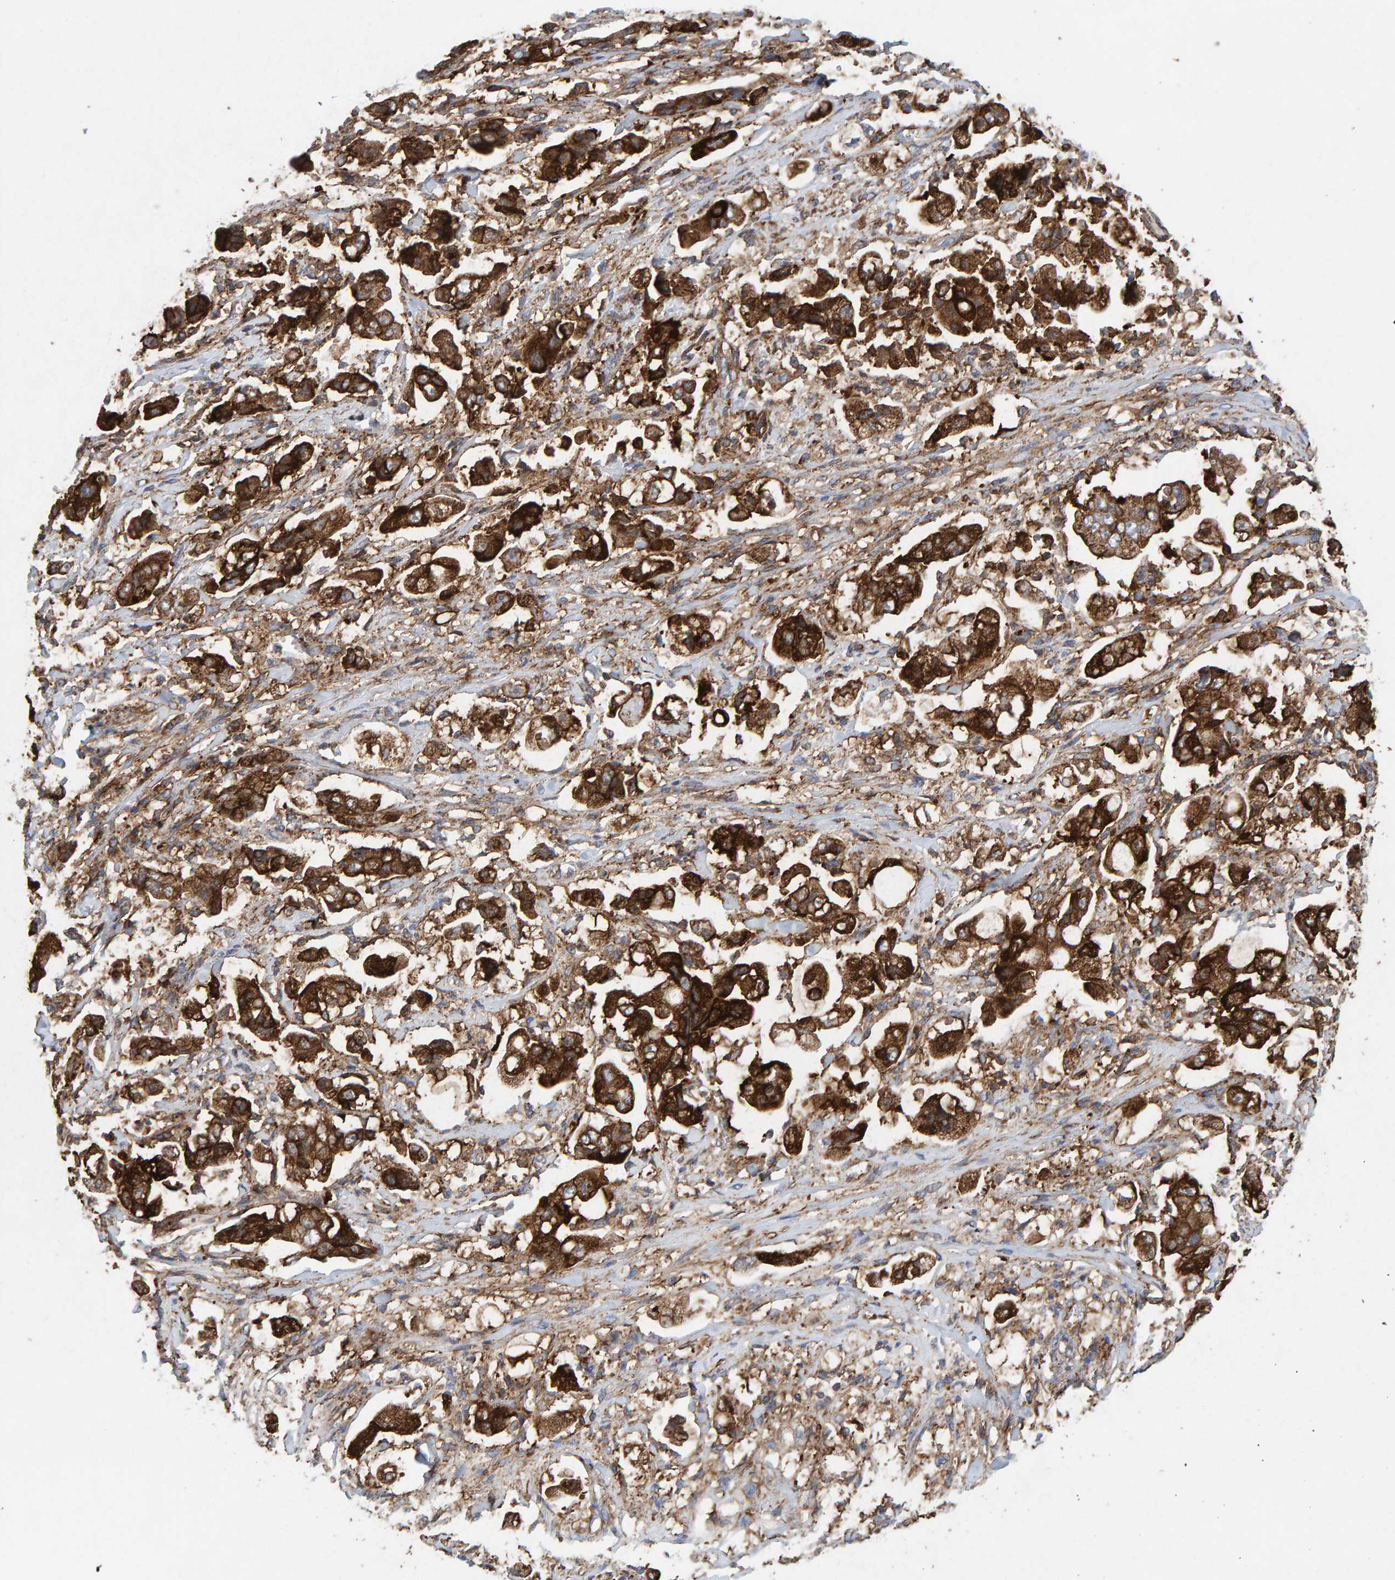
{"staining": {"intensity": "strong", "quantity": ">75%", "location": "cytoplasmic/membranous"}, "tissue": "stomach cancer", "cell_type": "Tumor cells", "image_type": "cancer", "snomed": [{"axis": "morphology", "description": "Adenocarcinoma, NOS"}, {"axis": "topography", "description": "Stomach"}], "caption": "Immunohistochemical staining of adenocarcinoma (stomach) exhibits high levels of strong cytoplasmic/membranous protein expression in about >75% of tumor cells. Nuclei are stained in blue.", "gene": "MVP", "patient": {"sex": "male", "age": 62}}